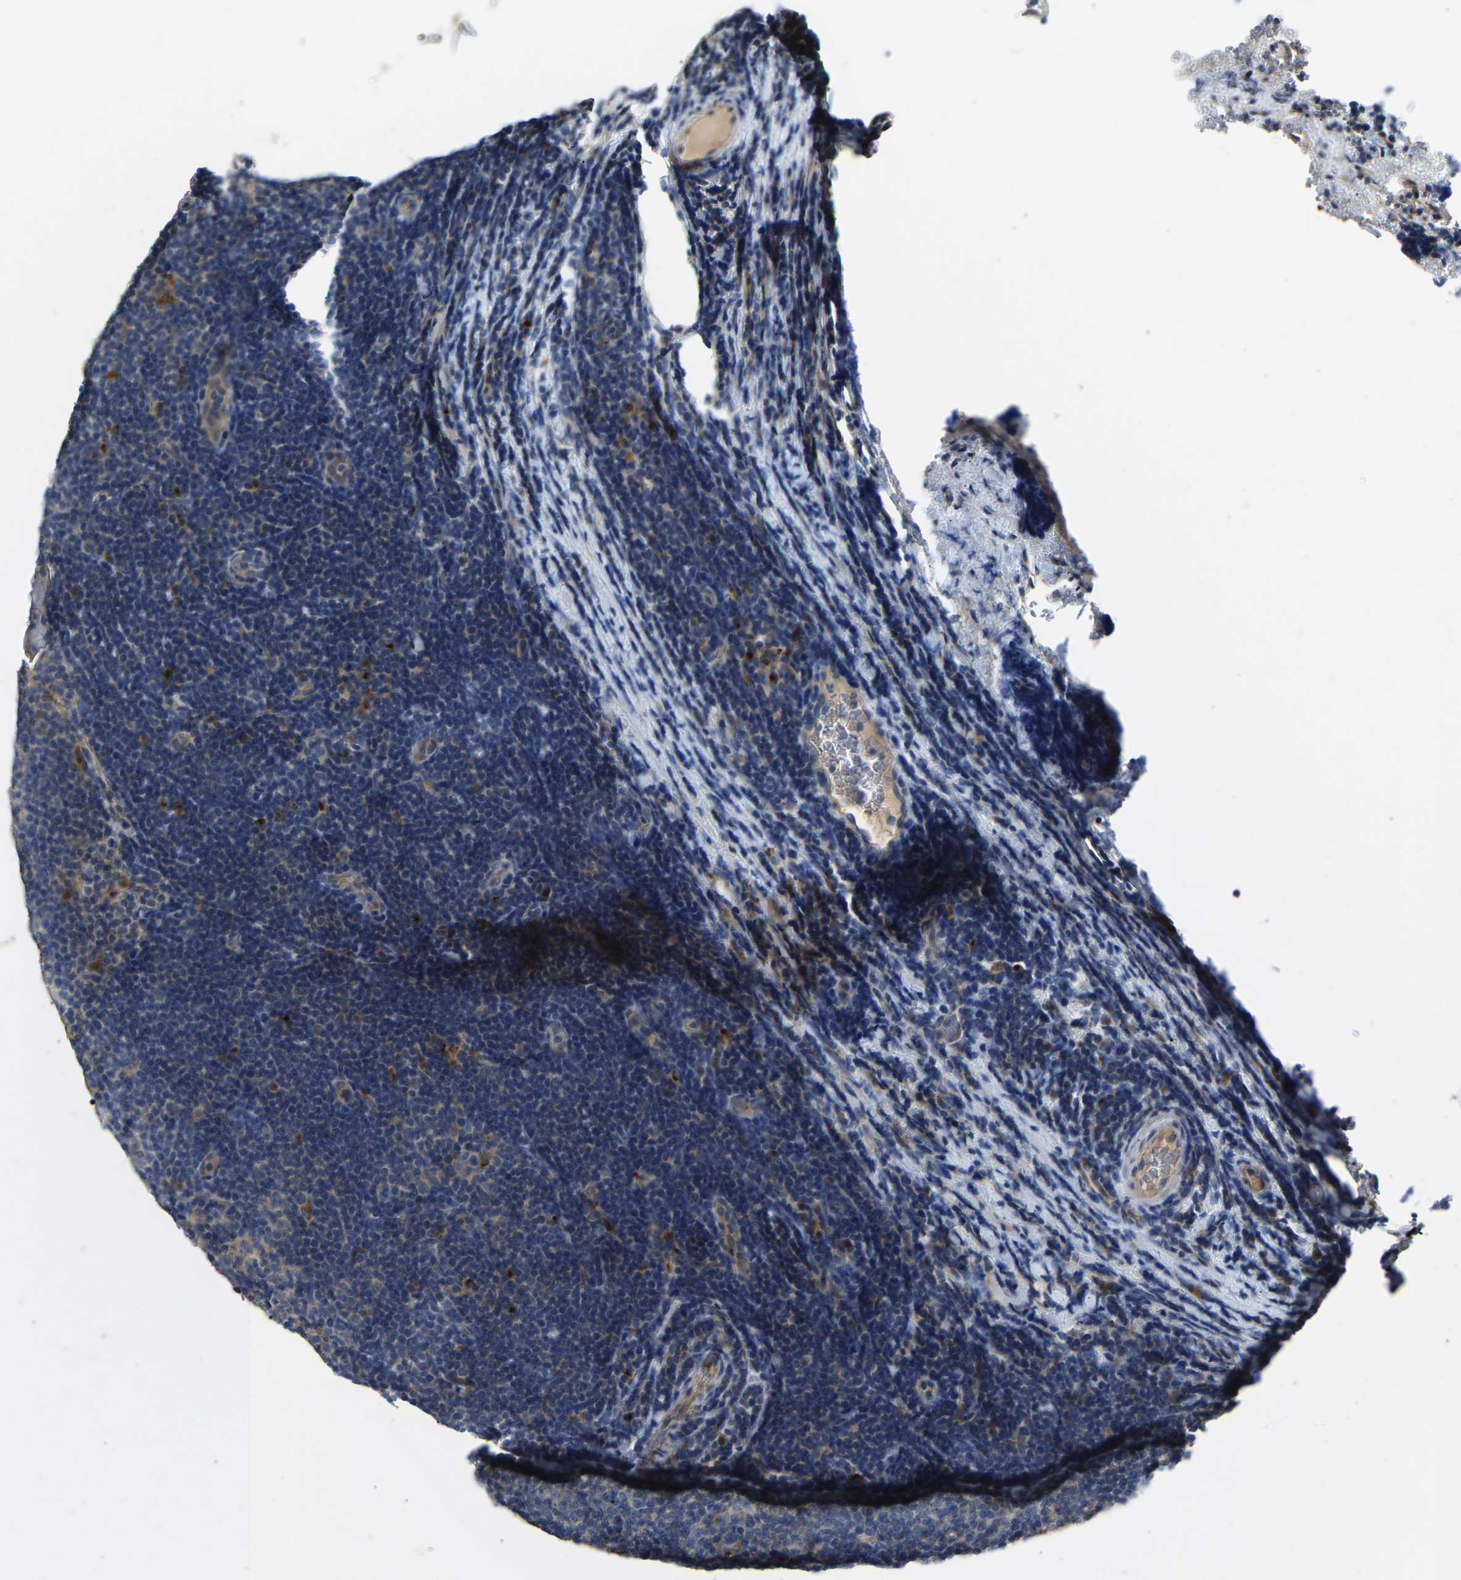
{"staining": {"intensity": "weak", "quantity": "<25%", "location": "cytoplasmic/membranous"}, "tissue": "lymphoma", "cell_type": "Tumor cells", "image_type": "cancer", "snomed": [{"axis": "morphology", "description": "Malignant lymphoma, non-Hodgkin's type, Low grade"}, {"axis": "topography", "description": "Lymph node"}], "caption": "Lymphoma stained for a protein using immunohistochemistry (IHC) reveals no expression tumor cells.", "gene": "RGP1", "patient": {"sex": "male", "age": 83}}